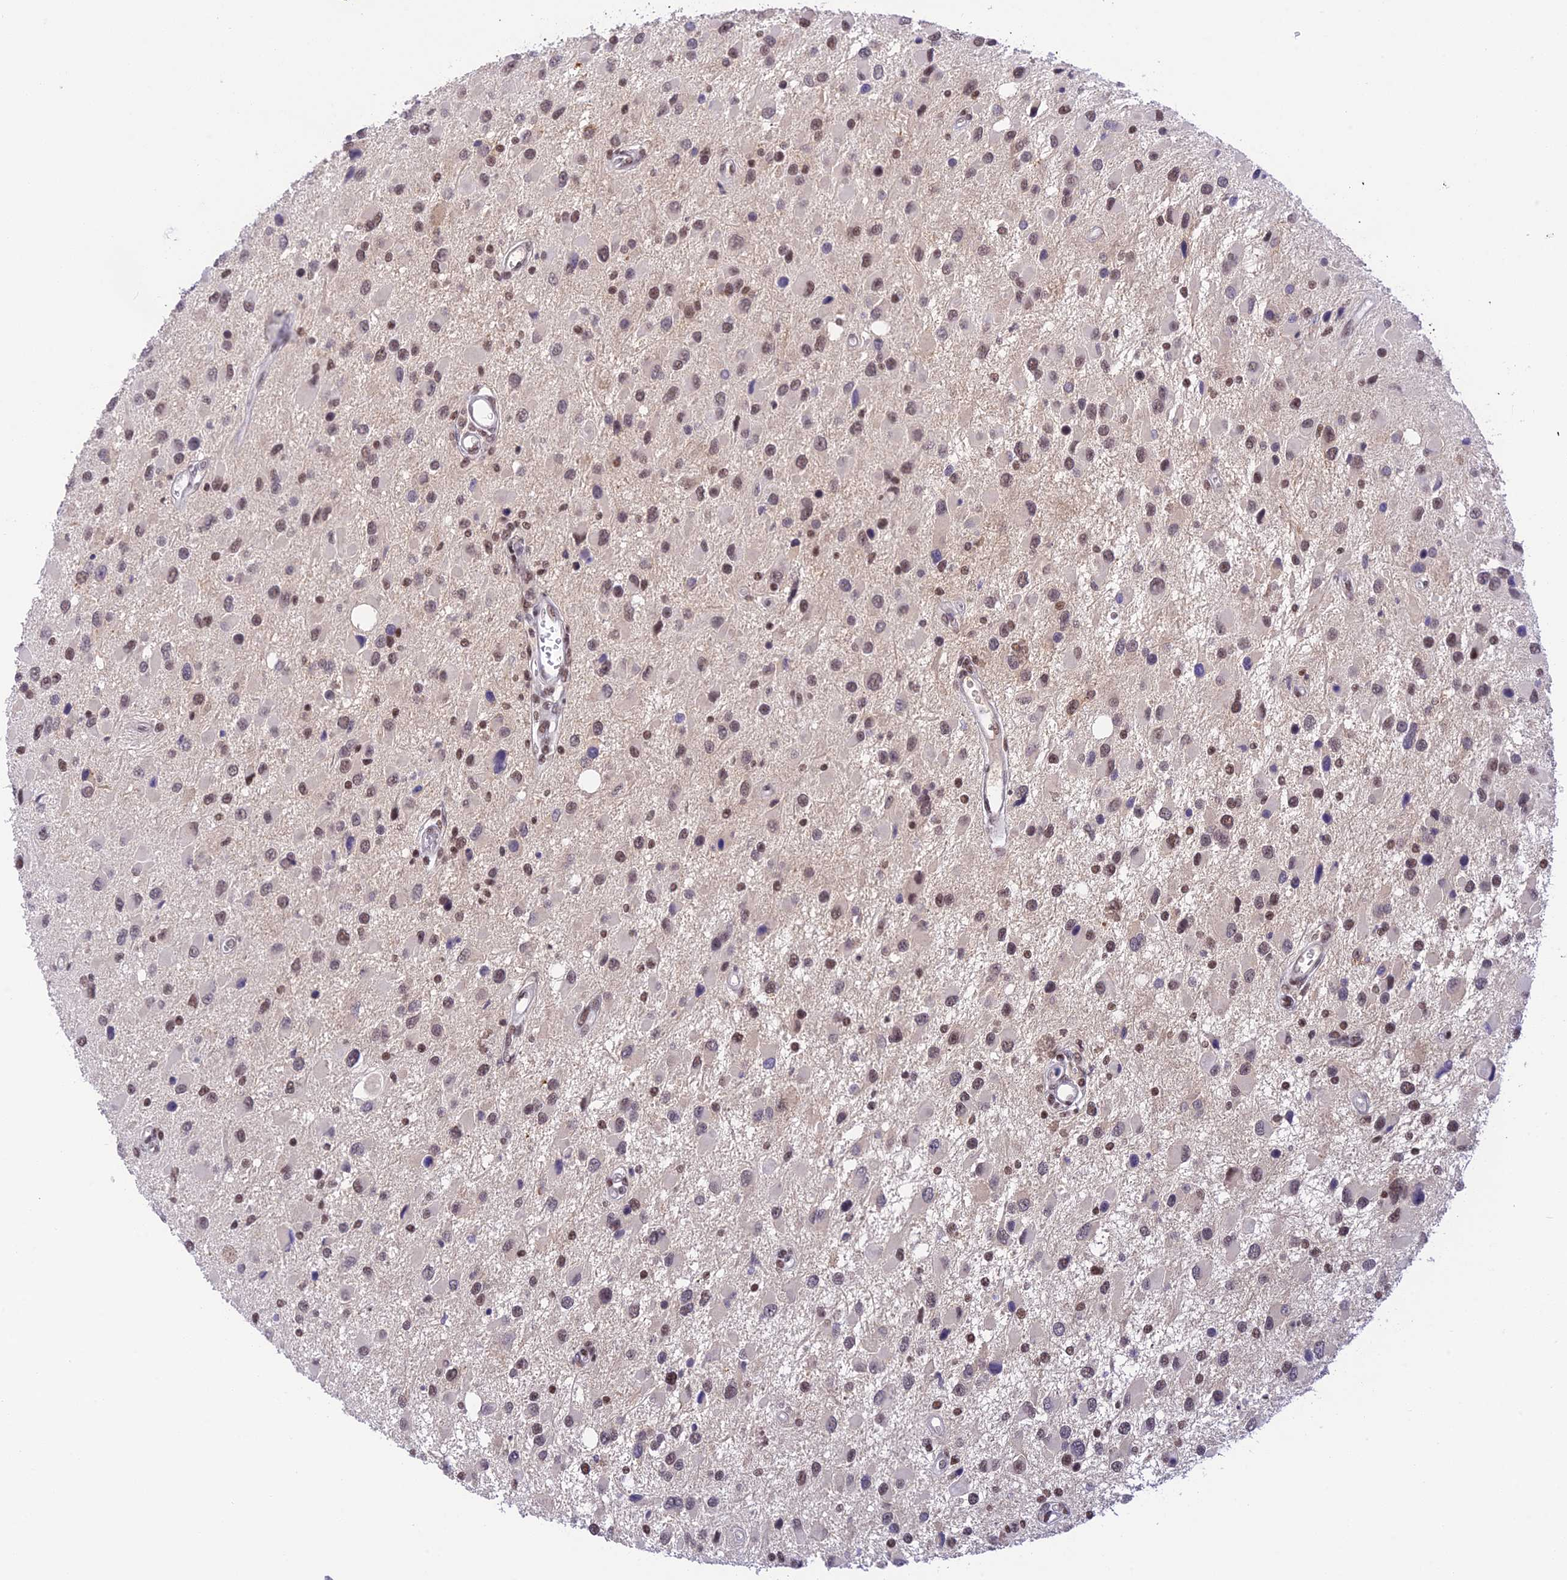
{"staining": {"intensity": "moderate", "quantity": "25%-75%", "location": "nuclear"}, "tissue": "glioma", "cell_type": "Tumor cells", "image_type": "cancer", "snomed": [{"axis": "morphology", "description": "Glioma, malignant, High grade"}, {"axis": "topography", "description": "Brain"}], "caption": "Immunohistochemical staining of malignant glioma (high-grade) reveals medium levels of moderate nuclear positivity in about 25%-75% of tumor cells.", "gene": "THAP11", "patient": {"sex": "male", "age": 53}}